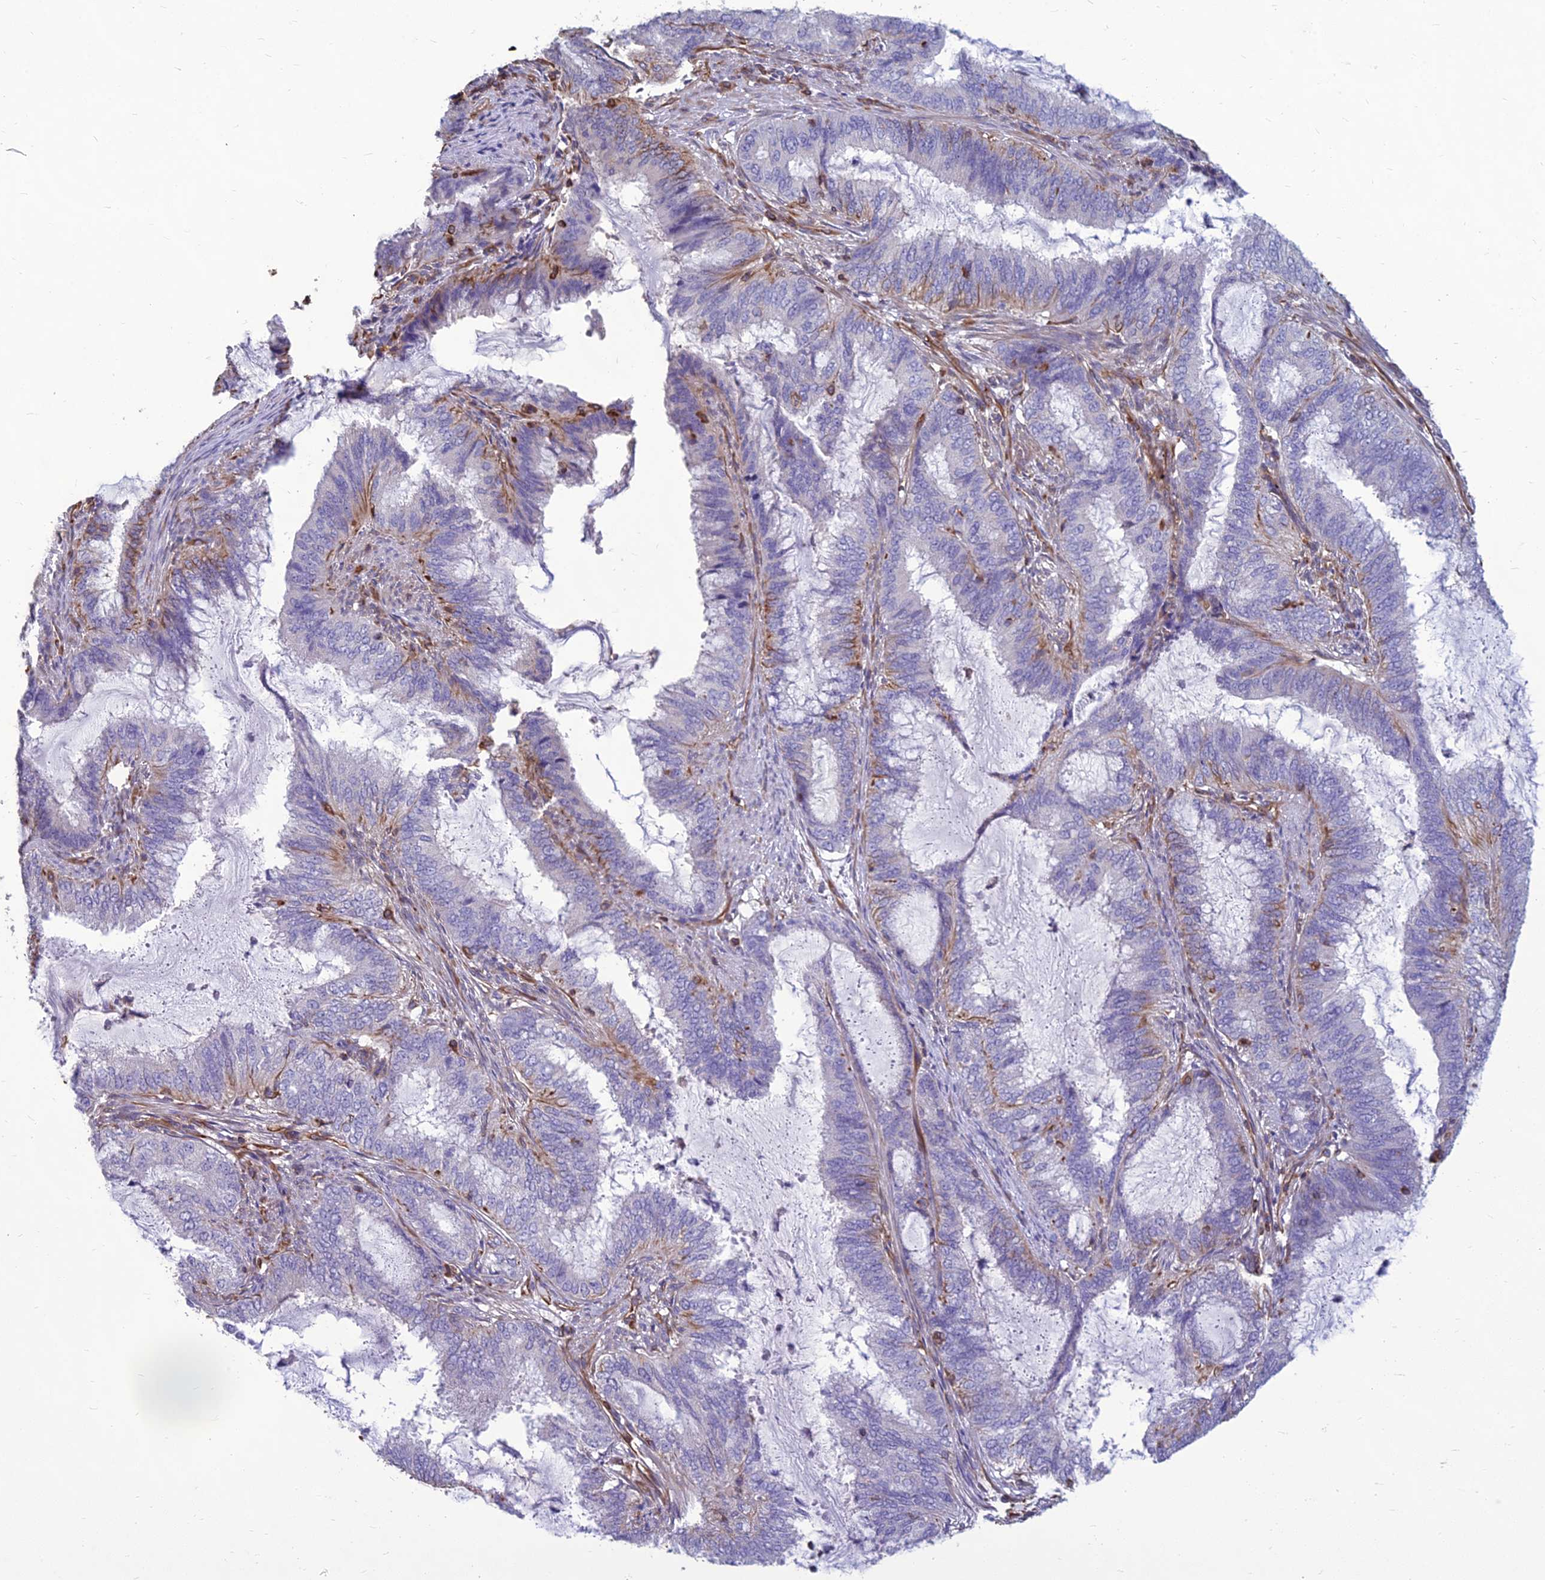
{"staining": {"intensity": "moderate", "quantity": "<25%", "location": "cytoplasmic/membranous"}, "tissue": "endometrial cancer", "cell_type": "Tumor cells", "image_type": "cancer", "snomed": [{"axis": "morphology", "description": "Adenocarcinoma, NOS"}, {"axis": "topography", "description": "Endometrium"}], "caption": "Immunohistochemical staining of human endometrial cancer demonstrates low levels of moderate cytoplasmic/membranous expression in about <25% of tumor cells.", "gene": "PSMD11", "patient": {"sex": "female", "age": 51}}